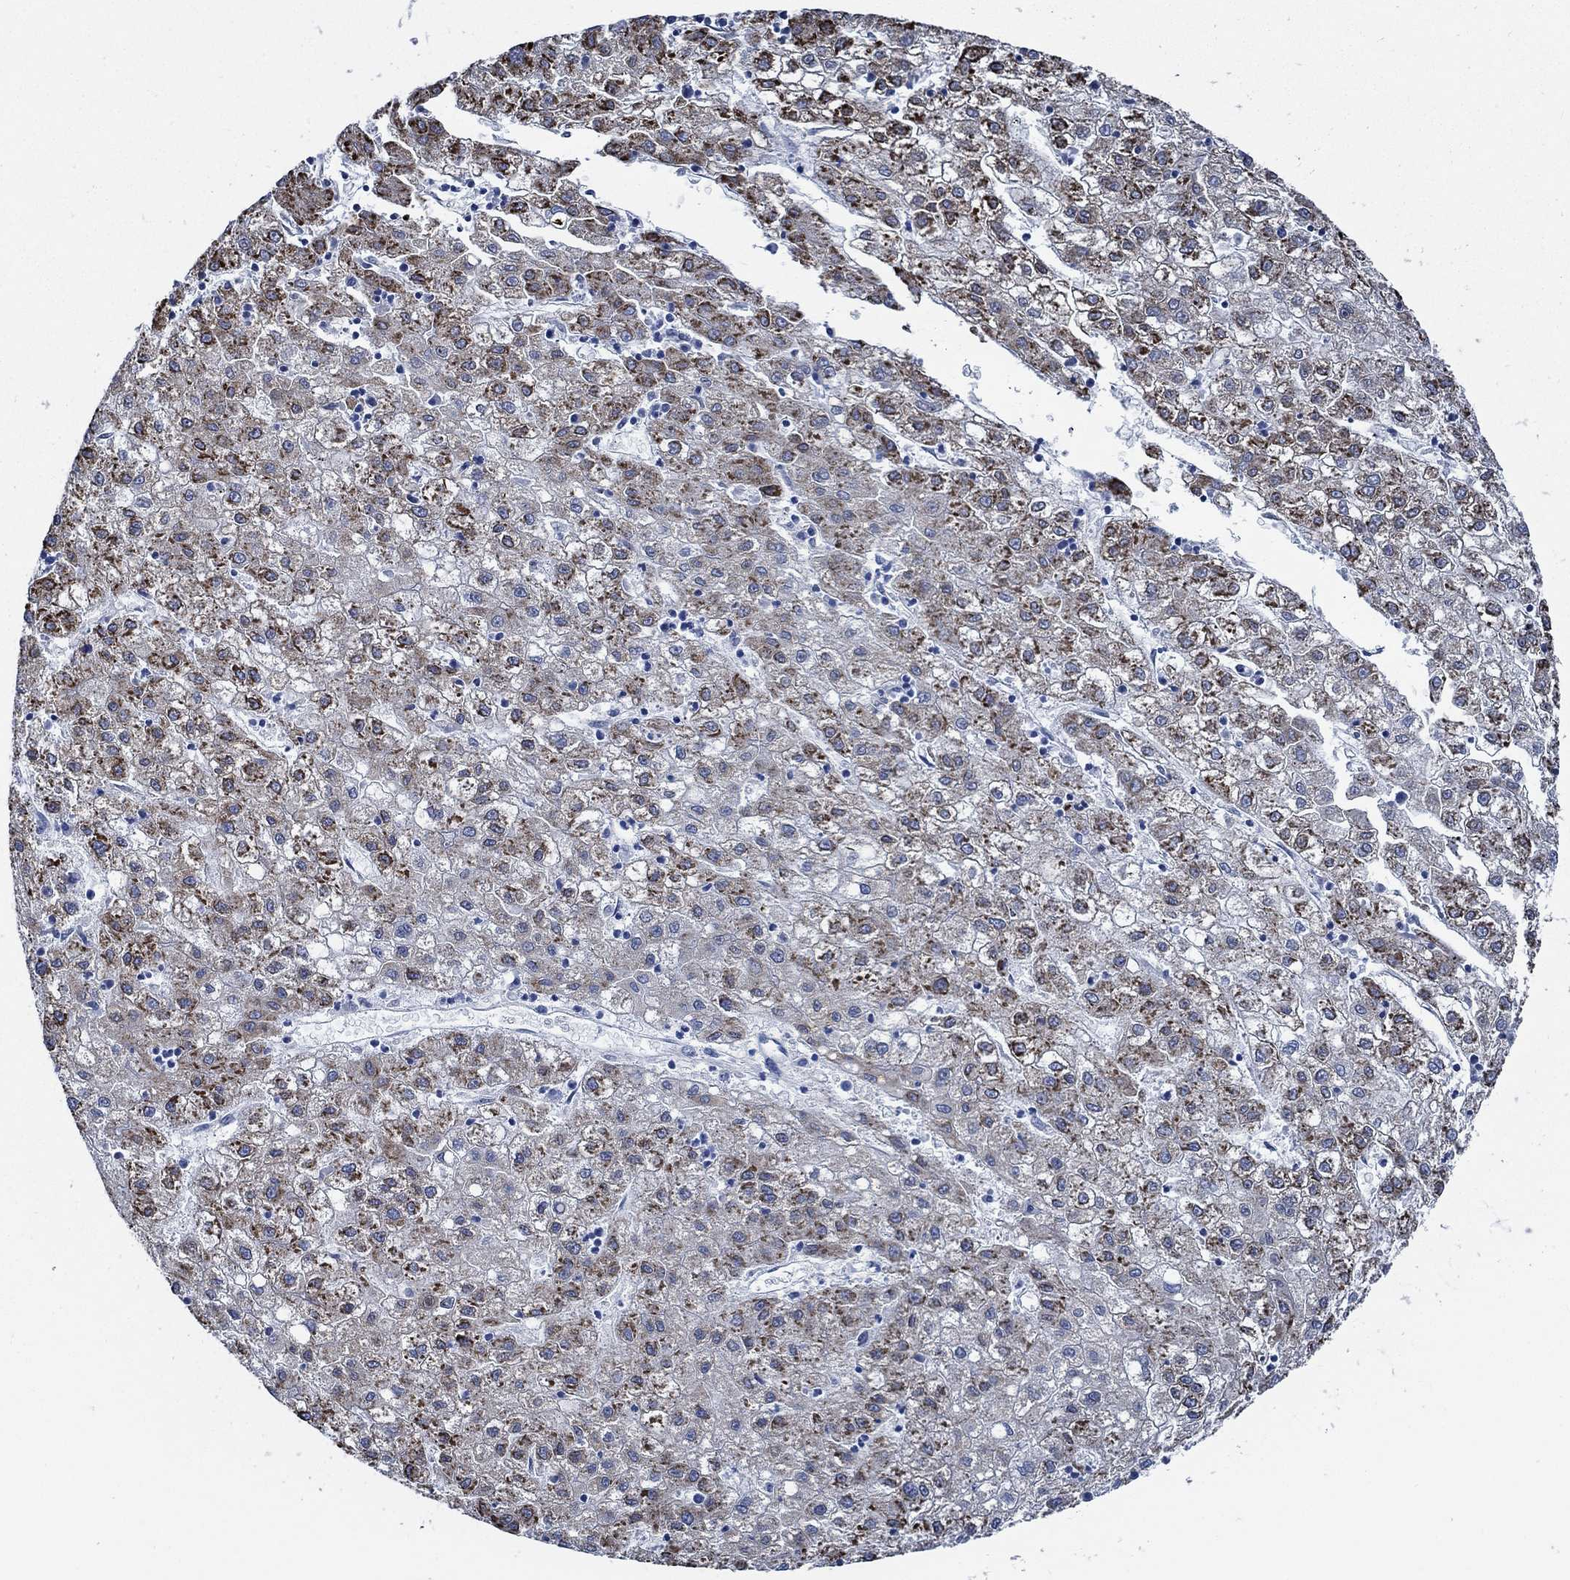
{"staining": {"intensity": "strong", "quantity": "25%-75%", "location": "cytoplasmic/membranous"}, "tissue": "liver cancer", "cell_type": "Tumor cells", "image_type": "cancer", "snomed": [{"axis": "morphology", "description": "Carcinoma, Hepatocellular, NOS"}, {"axis": "topography", "description": "Liver"}], "caption": "This is a histology image of IHC staining of liver hepatocellular carcinoma, which shows strong positivity in the cytoplasmic/membranous of tumor cells.", "gene": "HECW2", "patient": {"sex": "male", "age": 72}}